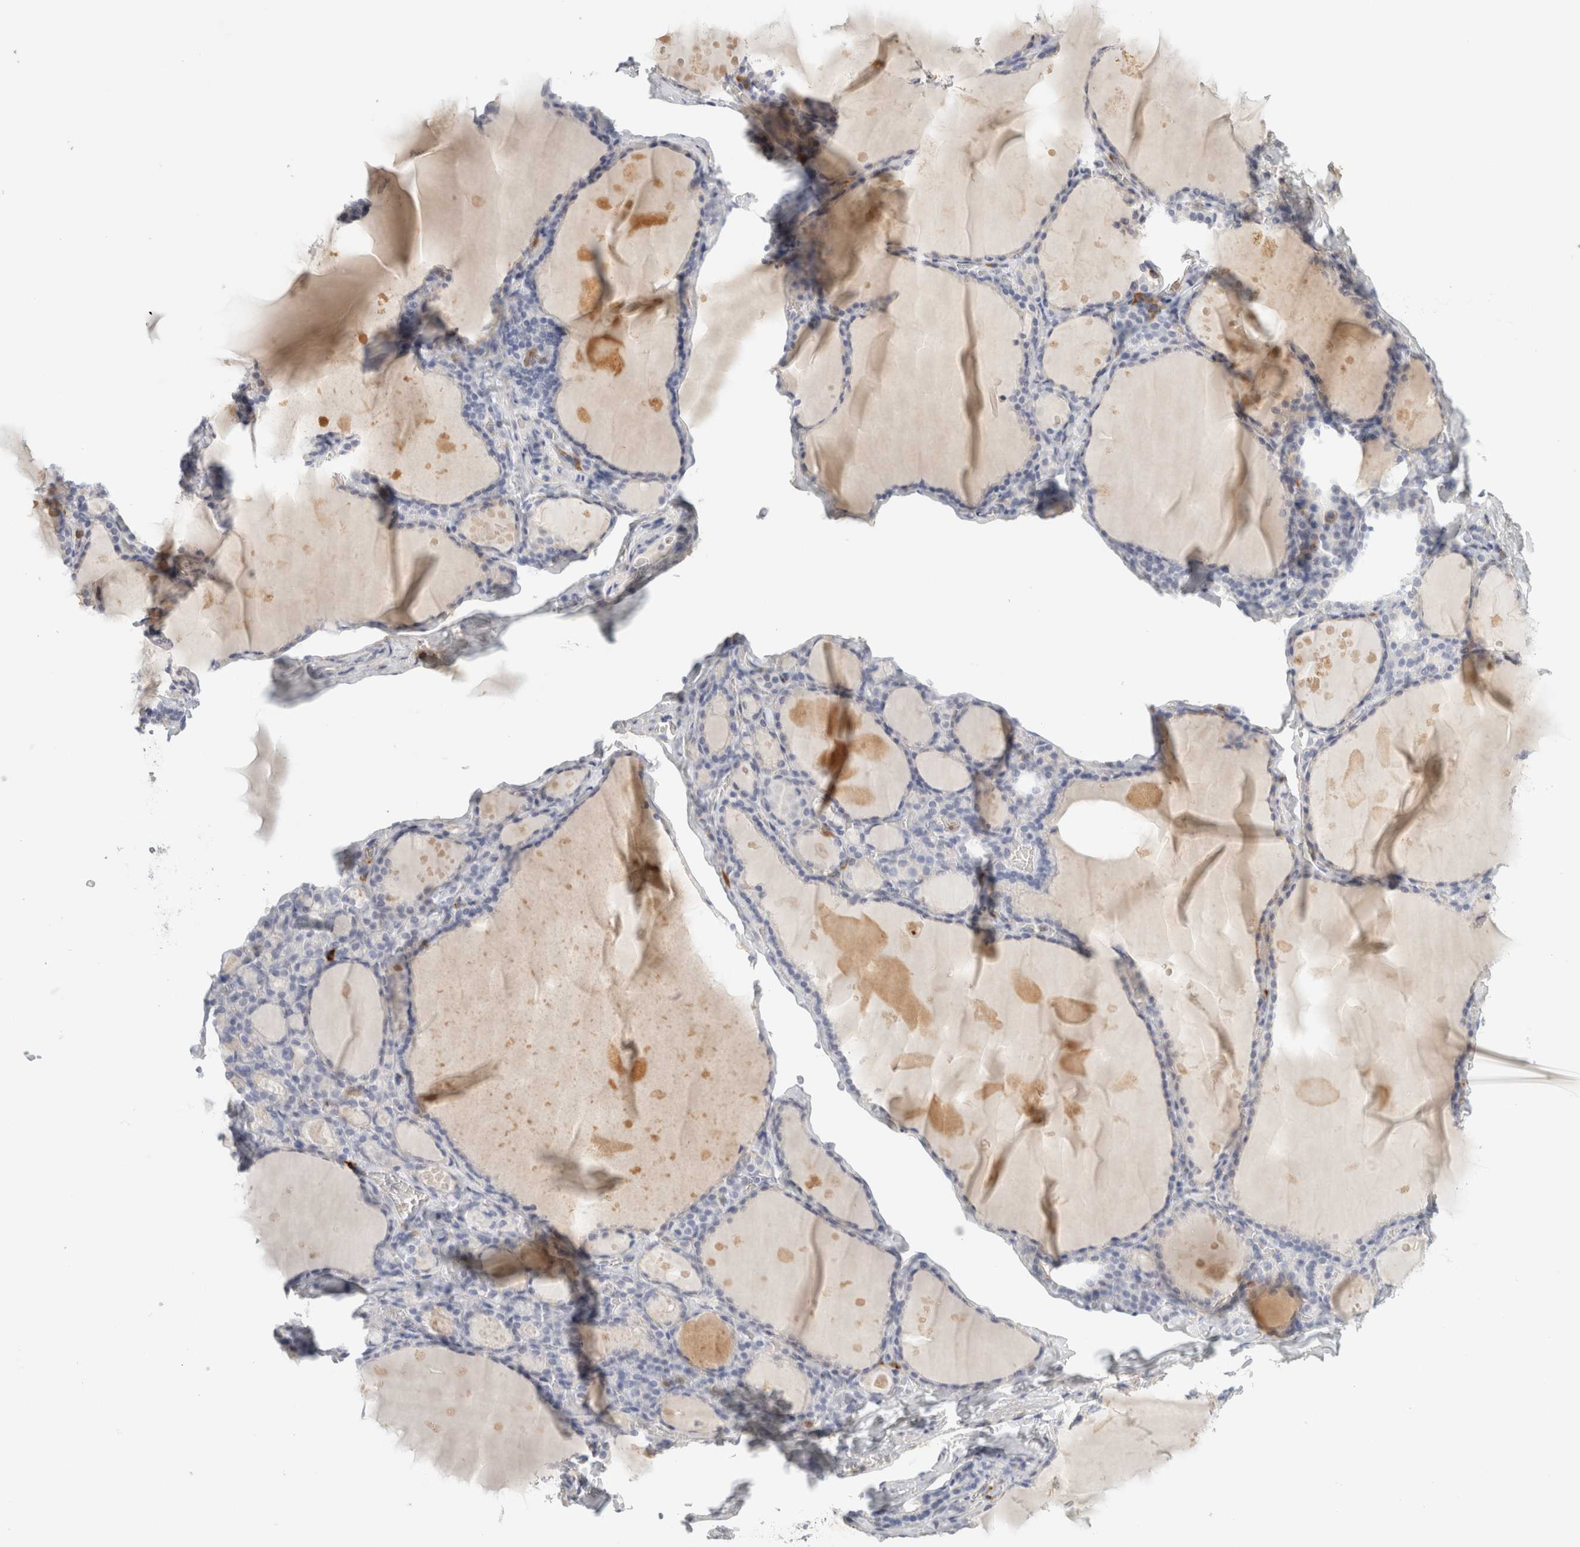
{"staining": {"intensity": "negative", "quantity": "none", "location": "none"}, "tissue": "thyroid gland", "cell_type": "Glandular cells", "image_type": "normal", "snomed": [{"axis": "morphology", "description": "Normal tissue, NOS"}, {"axis": "topography", "description": "Thyroid gland"}], "caption": "DAB immunohistochemical staining of normal human thyroid gland exhibits no significant staining in glandular cells.", "gene": "FGL2", "patient": {"sex": "male", "age": 56}}